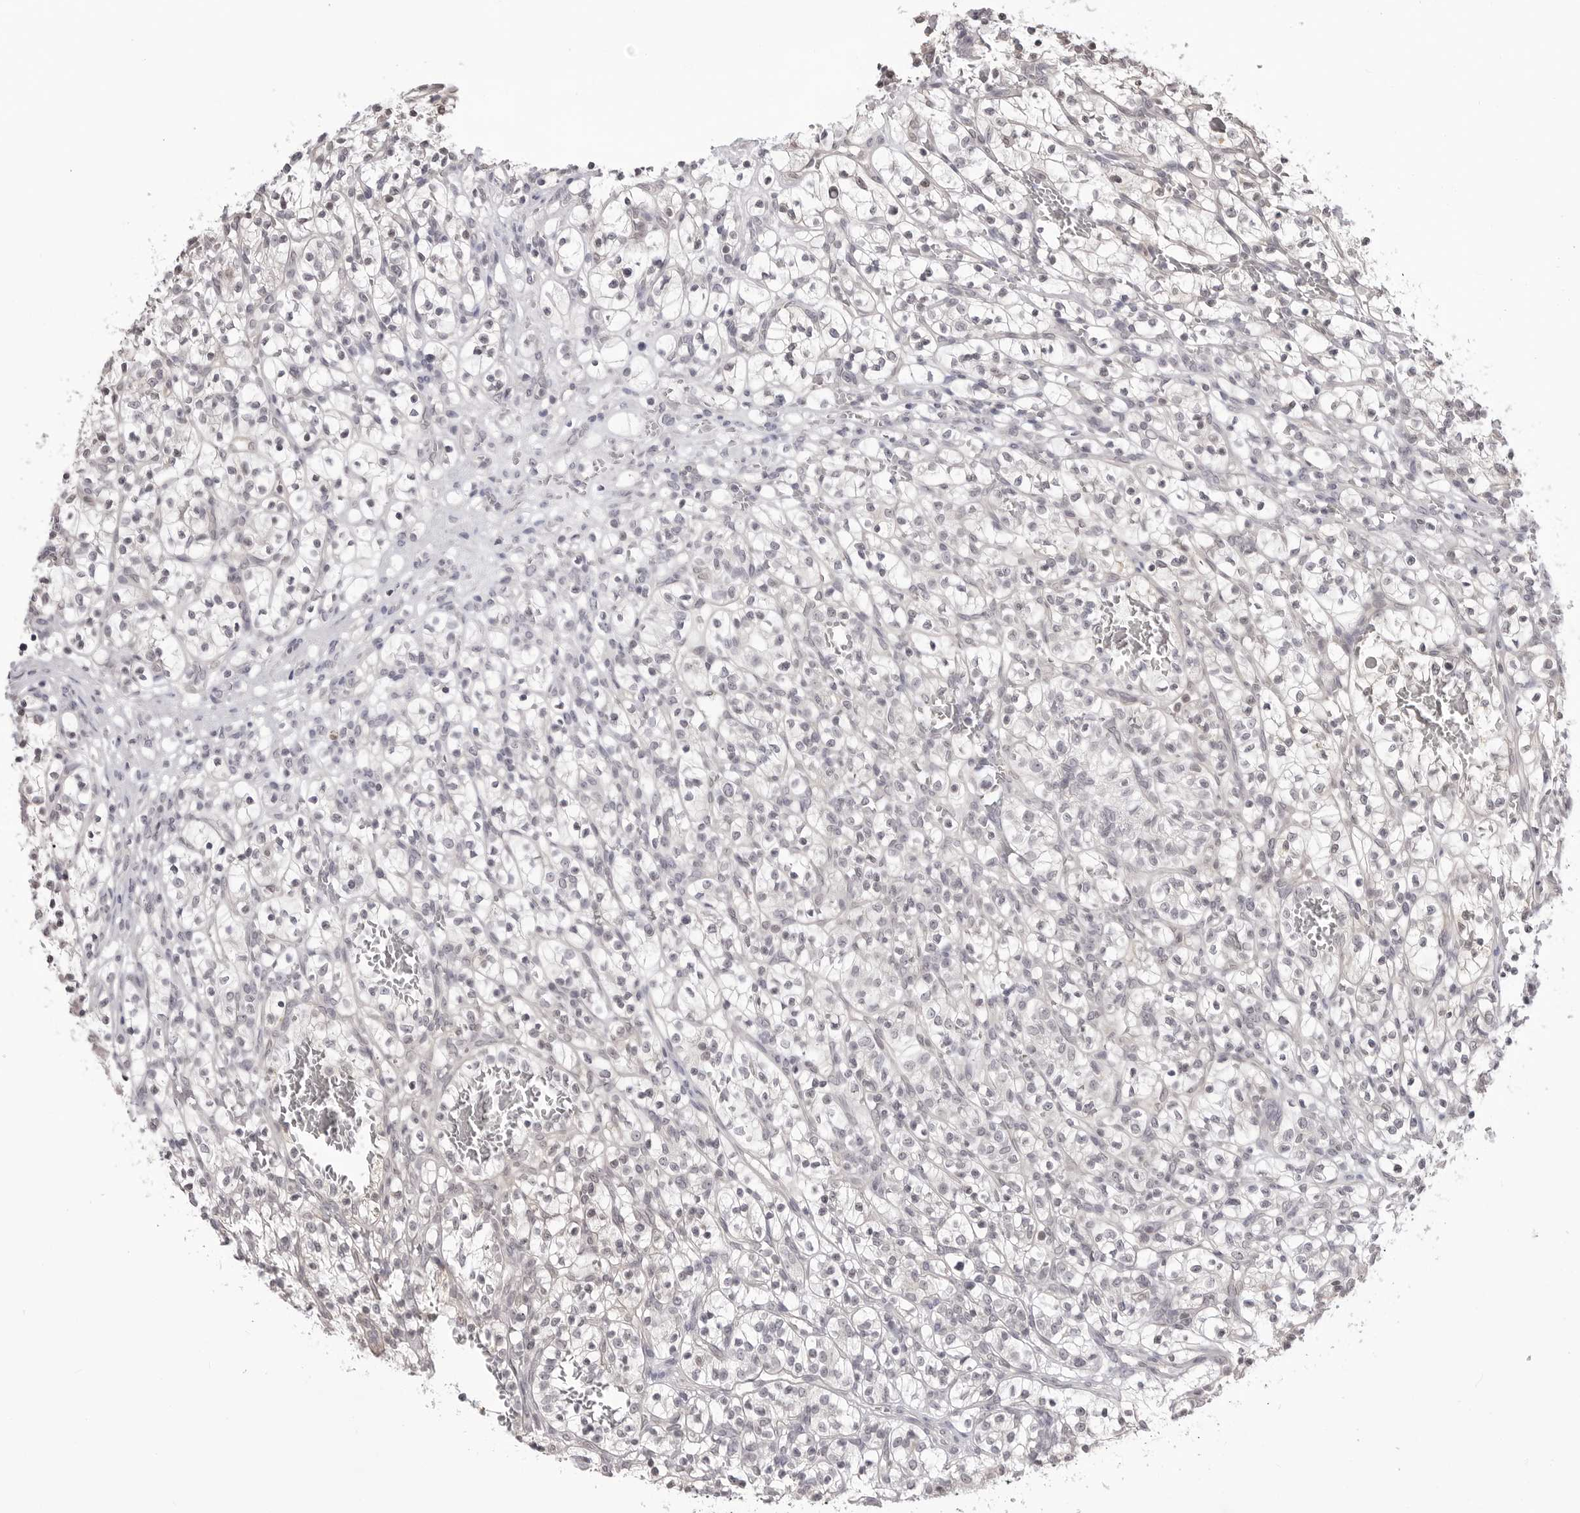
{"staining": {"intensity": "negative", "quantity": "none", "location": "none"}, "tissue": "renal cancer", "cell_type": "Tumor cells", "image_type": "cancer", "snomed": [{"axis": "morphology", "description": "Adenocarcinoma, NOS"}, {"axis": "topography", "description": "Kidney"}], "caption": "Renal adenocarcinoma was stained to show a protein in brown. There is no significant positivity in tumor cells.", "gene": "YWHAG", "patient": {"sex": "female", "age": 57}}